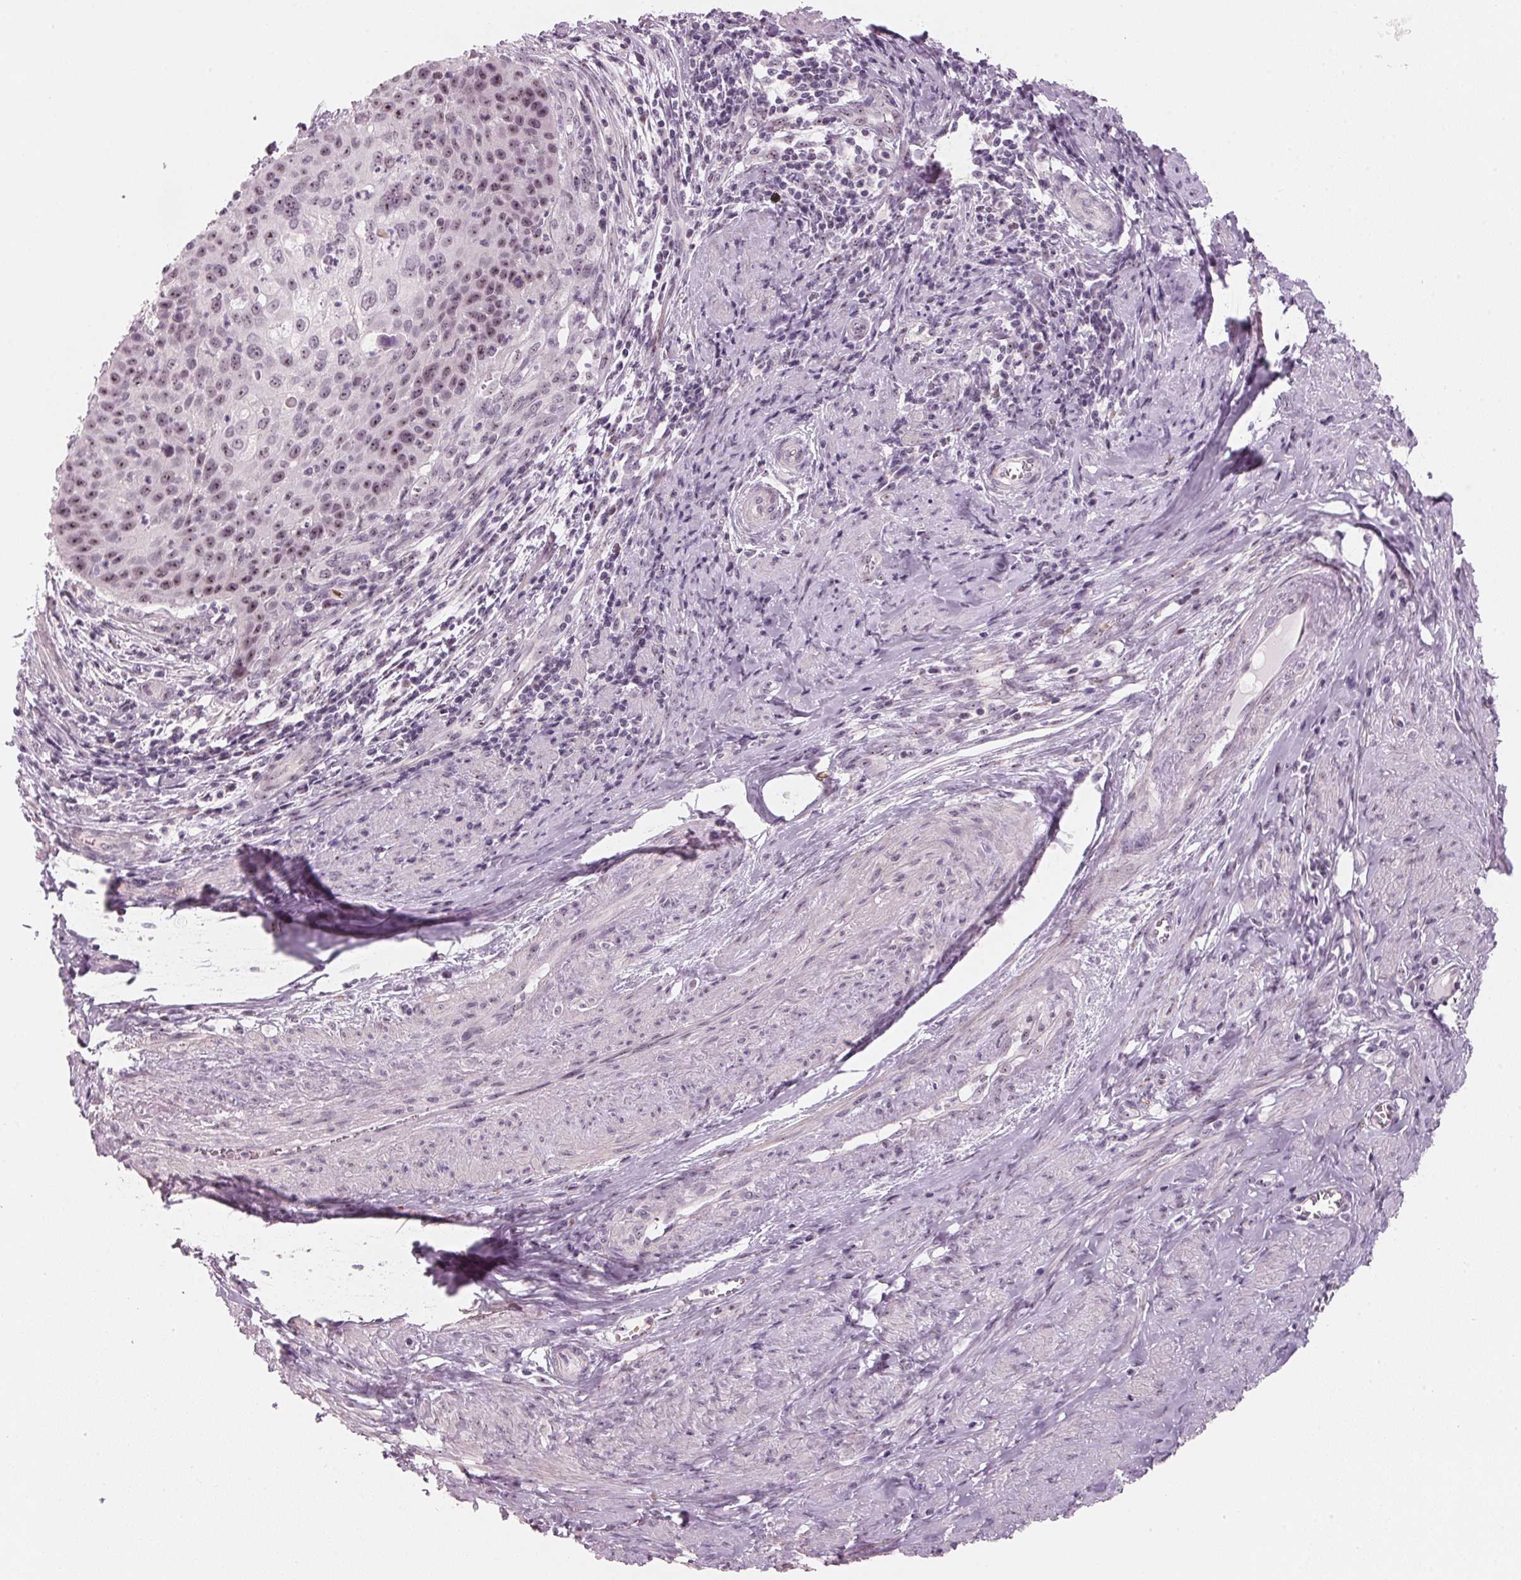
{"staining": {"intensity": "moderate", "quantity": ">75%", "location": "nuclear"}, "tissue": "cervical cancer", "cell_type": "Tumor cells", "image_type": "cancer", "snomed": [{"axis": "morphology", "description": "Squamous cell carcinoma, NOS"}, {"axis": "topography", "description": "Cervix"}], "caption": "Brown immunohistochemical staining in cervical cancer (squamous cell carcinoma) demonstrates moderate nuclear staining in approximately >75% of tumor cells.", "gene": "DNTTIP2", "patient": {"sex": "female", "age": 65}}